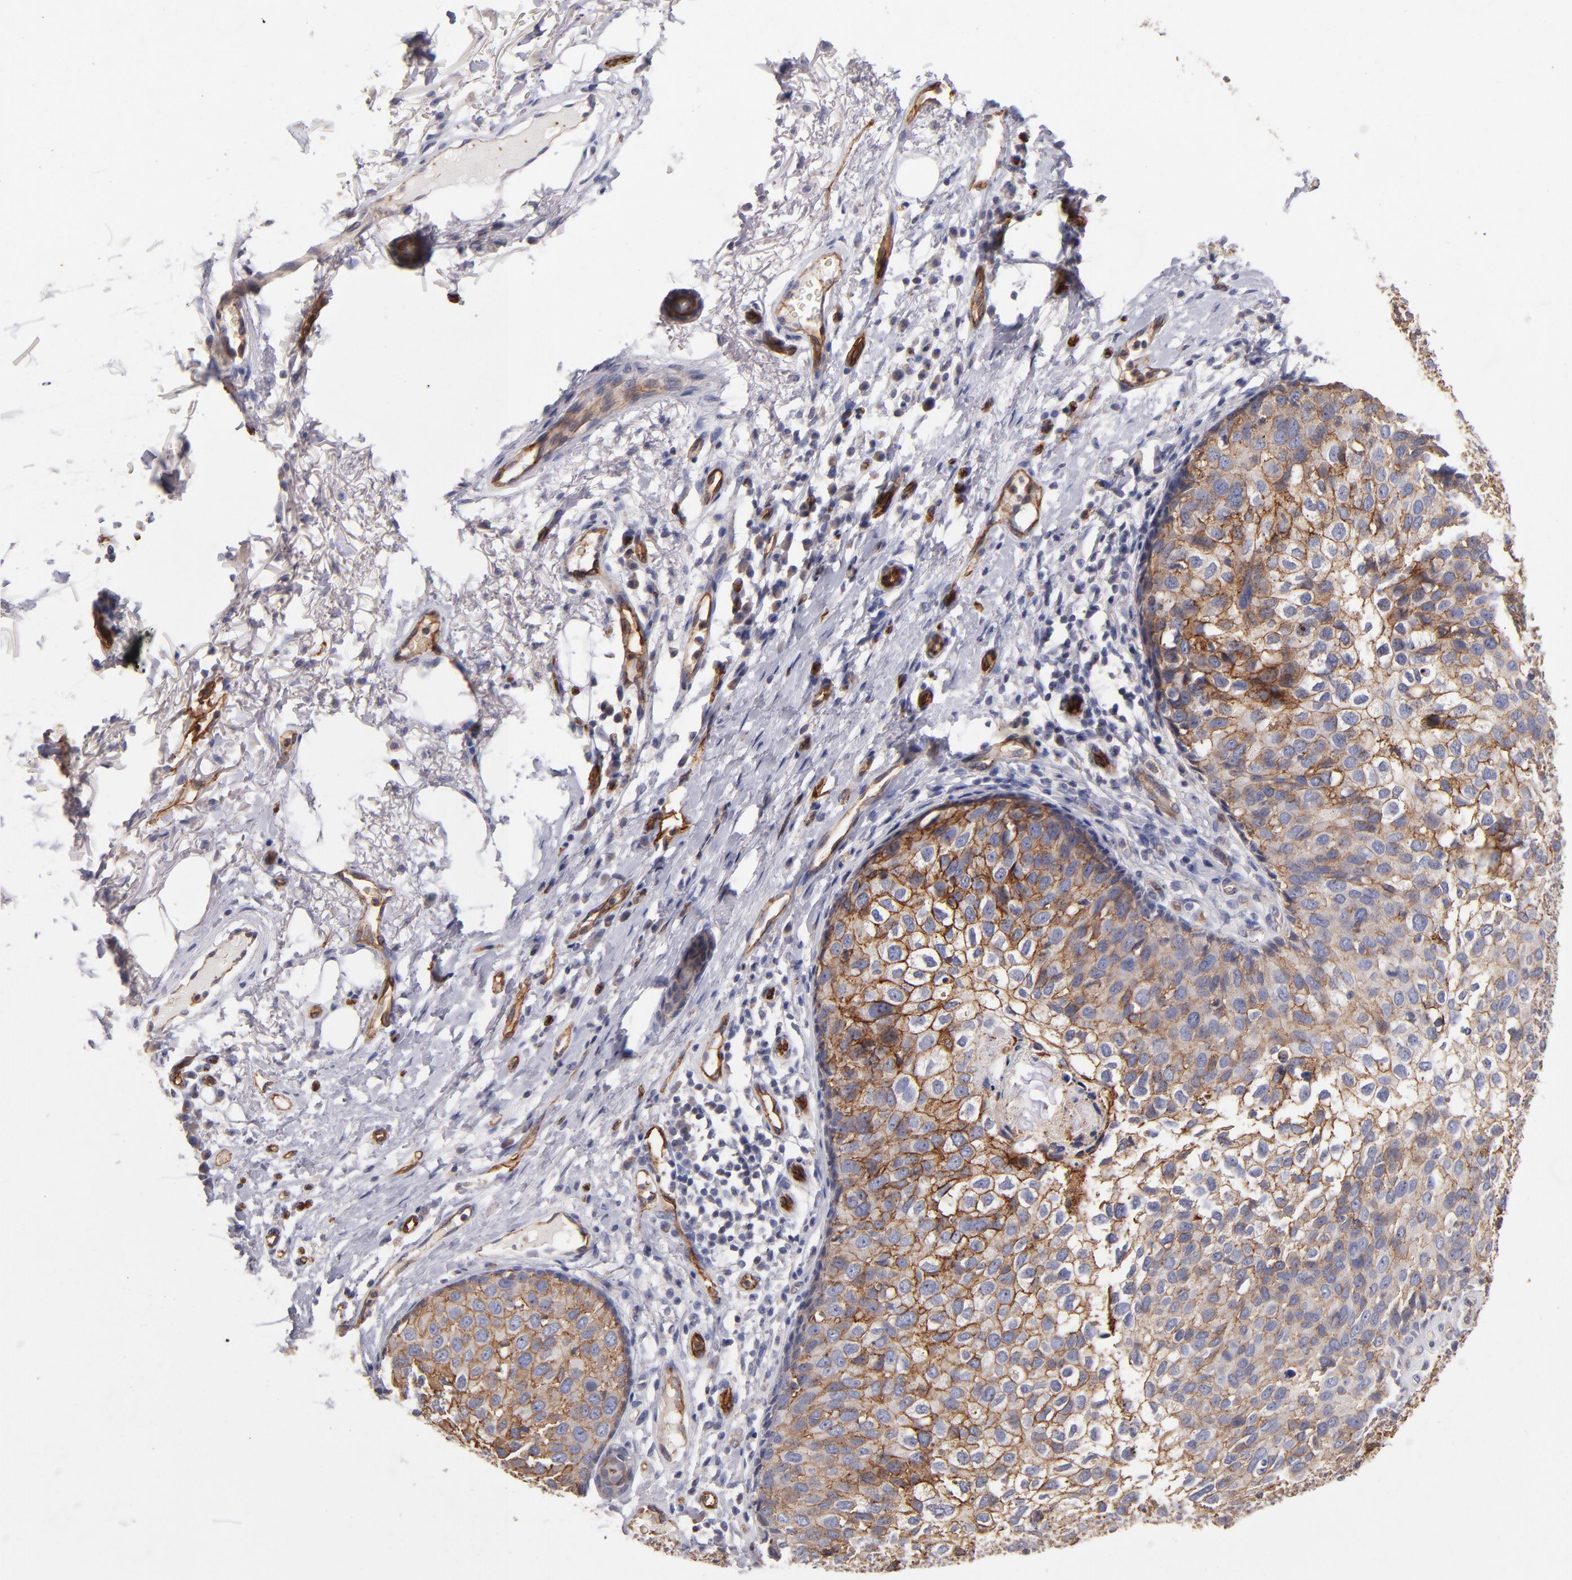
{"staining": {"intensity": "moderate", "quantity": "25%-75%", "location": "cytoplasmic/membranous"}, "tissue": "skin cancer", "cell_type": "Tumor cells", "image_type": "cancer", "snomed": [{"axis": "morphology", "description": "Squamous cell carcinoma, NOS"}, {"axis": "topography", "description": "Skin"}], "caption": "Tumor cells show medium levels of moderate cytoplasmic/membranous expression in about 25%-75% of cells in skin cancer. The protein is stained brown, and the nuclei are stained in blue (DAB (3,3'-diaminobenzidine) IHC with brightfield microscopy, high magnification).", "gene": "CLDN5", "patient": {"sex": "male", "age": 87}}